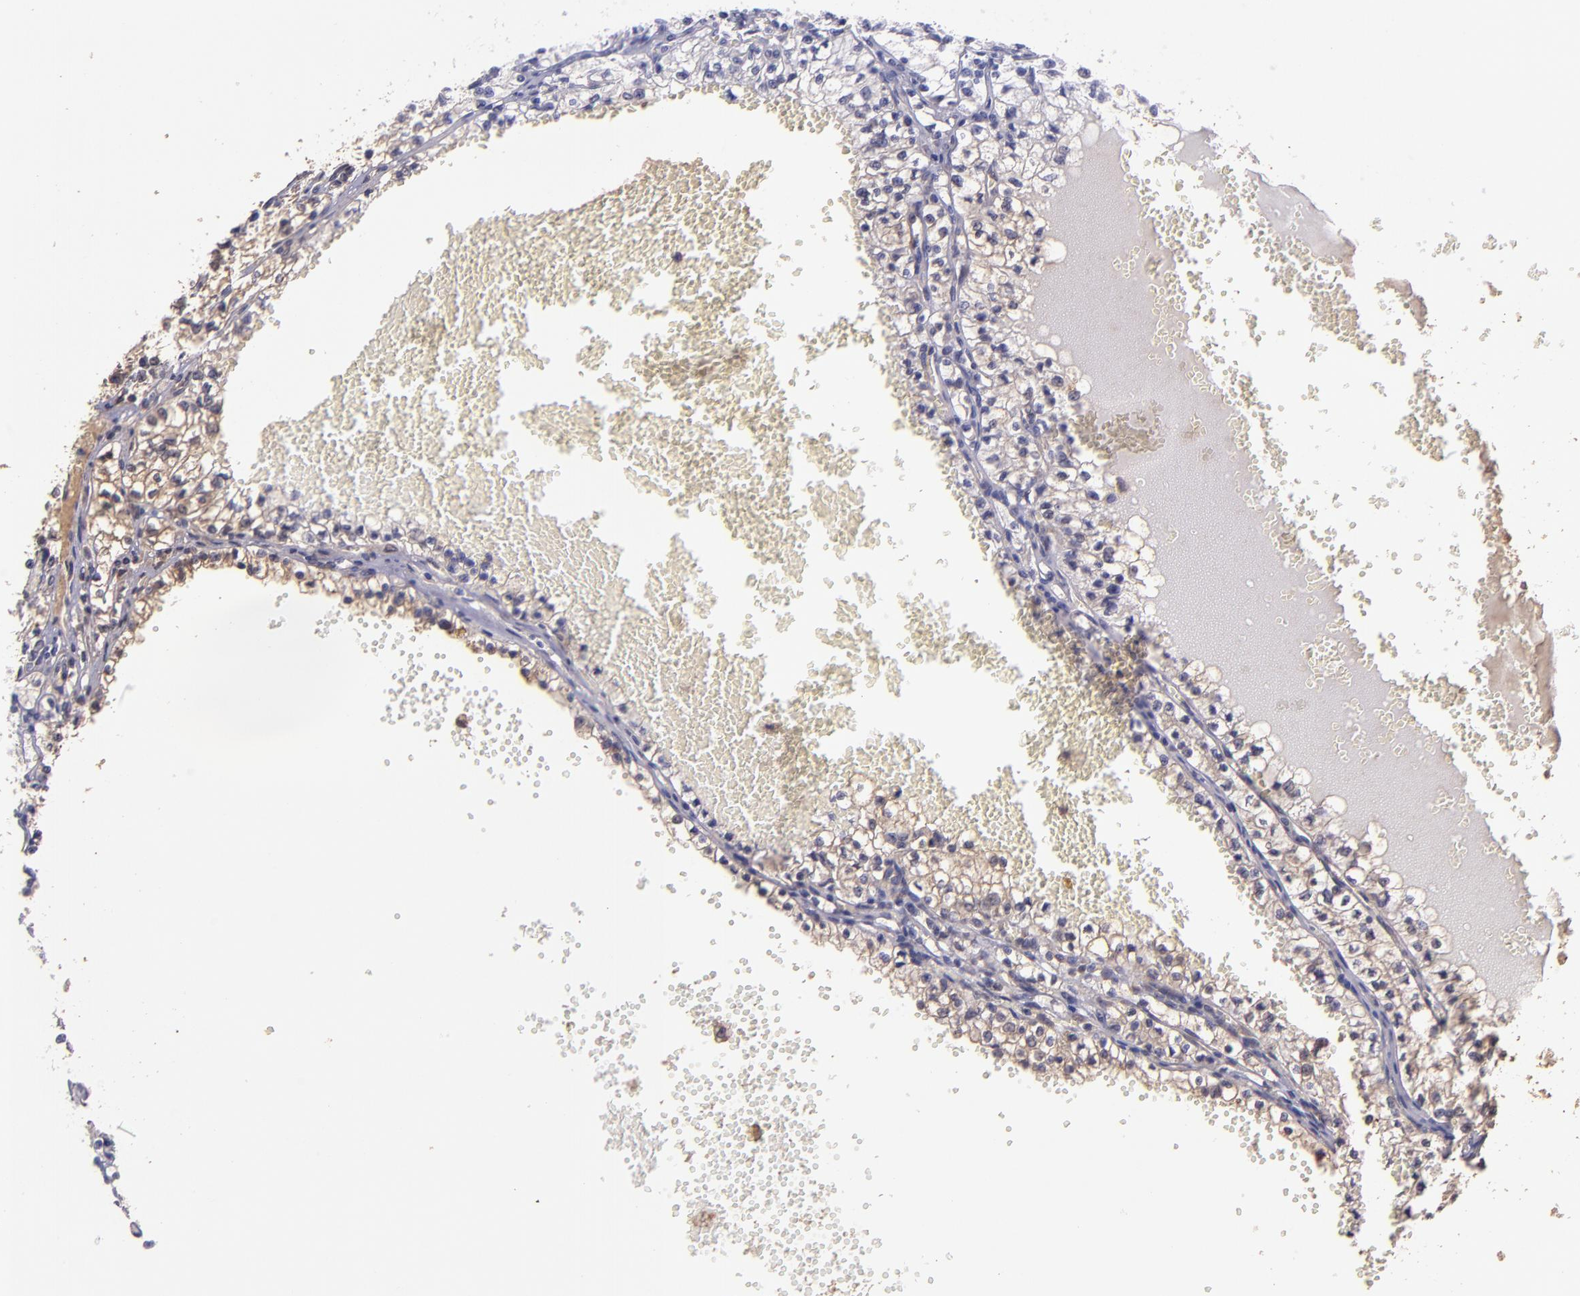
{"staining": {"intensity": "weak", "quantity": ">75%", "location": "cytoplasmic/membranous"}, "tissue": "renal cancer", "cell_type": "Tumor cells", "image_type": "cancer", "snomed": [{"axis": "morphology", "description": "Adenocarcinoma, NOS"}, {"axis": "topography", "description": "Kidney"}], "caption": "This micrograph shows IHC staining of human renal cancer (adenocarcinoma), with low weak cytoplasmic/membranous positivity in approximately >75% of tumor cells.", "gene": "HECTD1", "patient": {"sex": "male", "age": 61}}